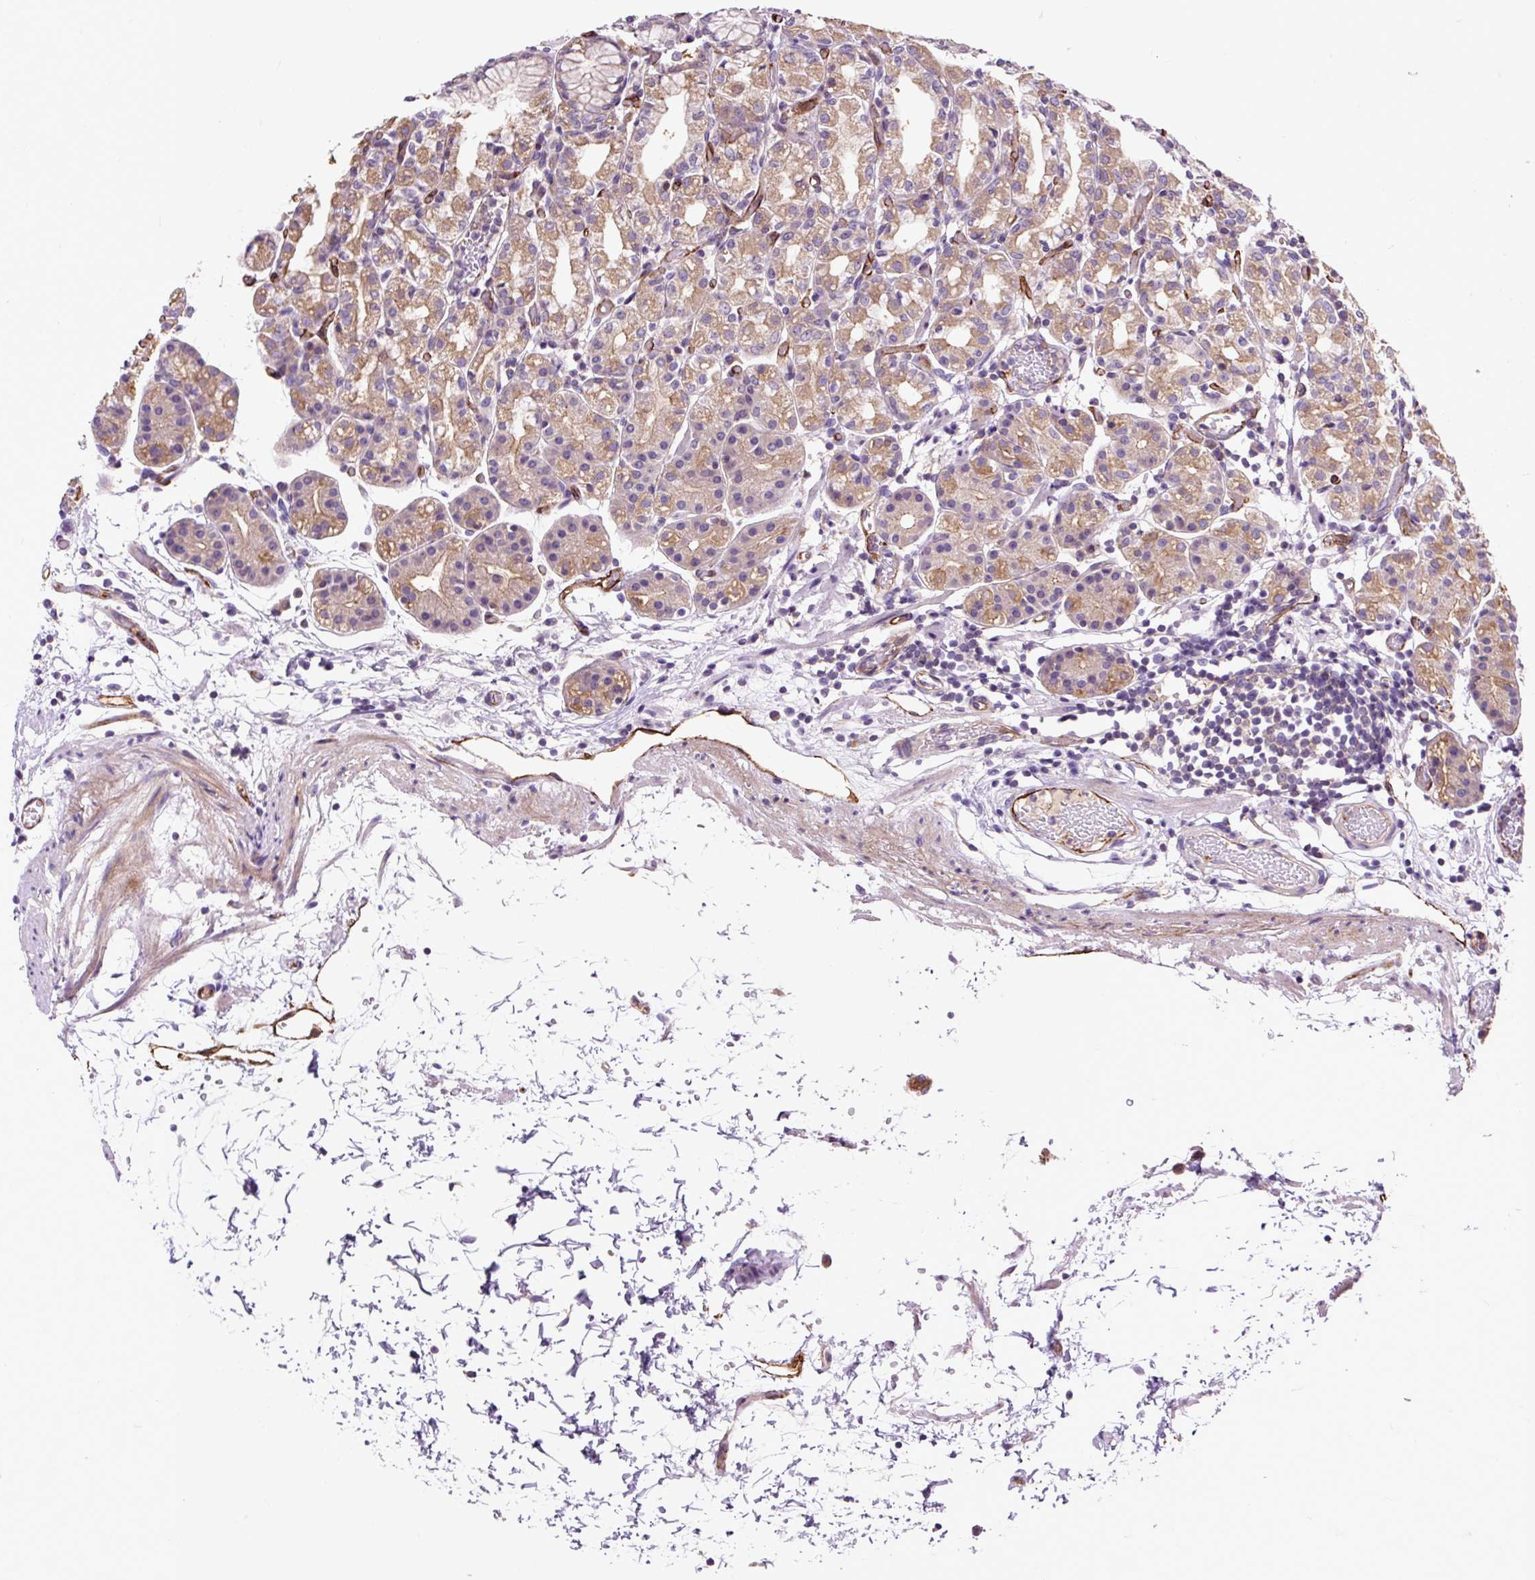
{"staining": {"intensity": "moderate", "quantity": "25%-75%", "location": "cytoplasmic/membranous"}, "tissue": "stomach", "cell_type": "Glandular cells", "image_type": "normal", "snomed": [{"axis": "morphology", "description": "Normal tissue, NOS"}, {"axis": "topography", "description": "Stomach"}], "caption": "This histopathology image reveals immunohistochemistry (IHC) staining of benign human stomach, with medium moderate cytoplasmic/membranous expression in approximately 25%-75% of glandular cells.", "gene": "PCDHGB3", "patient": {"sex": "female", "age": 57}}